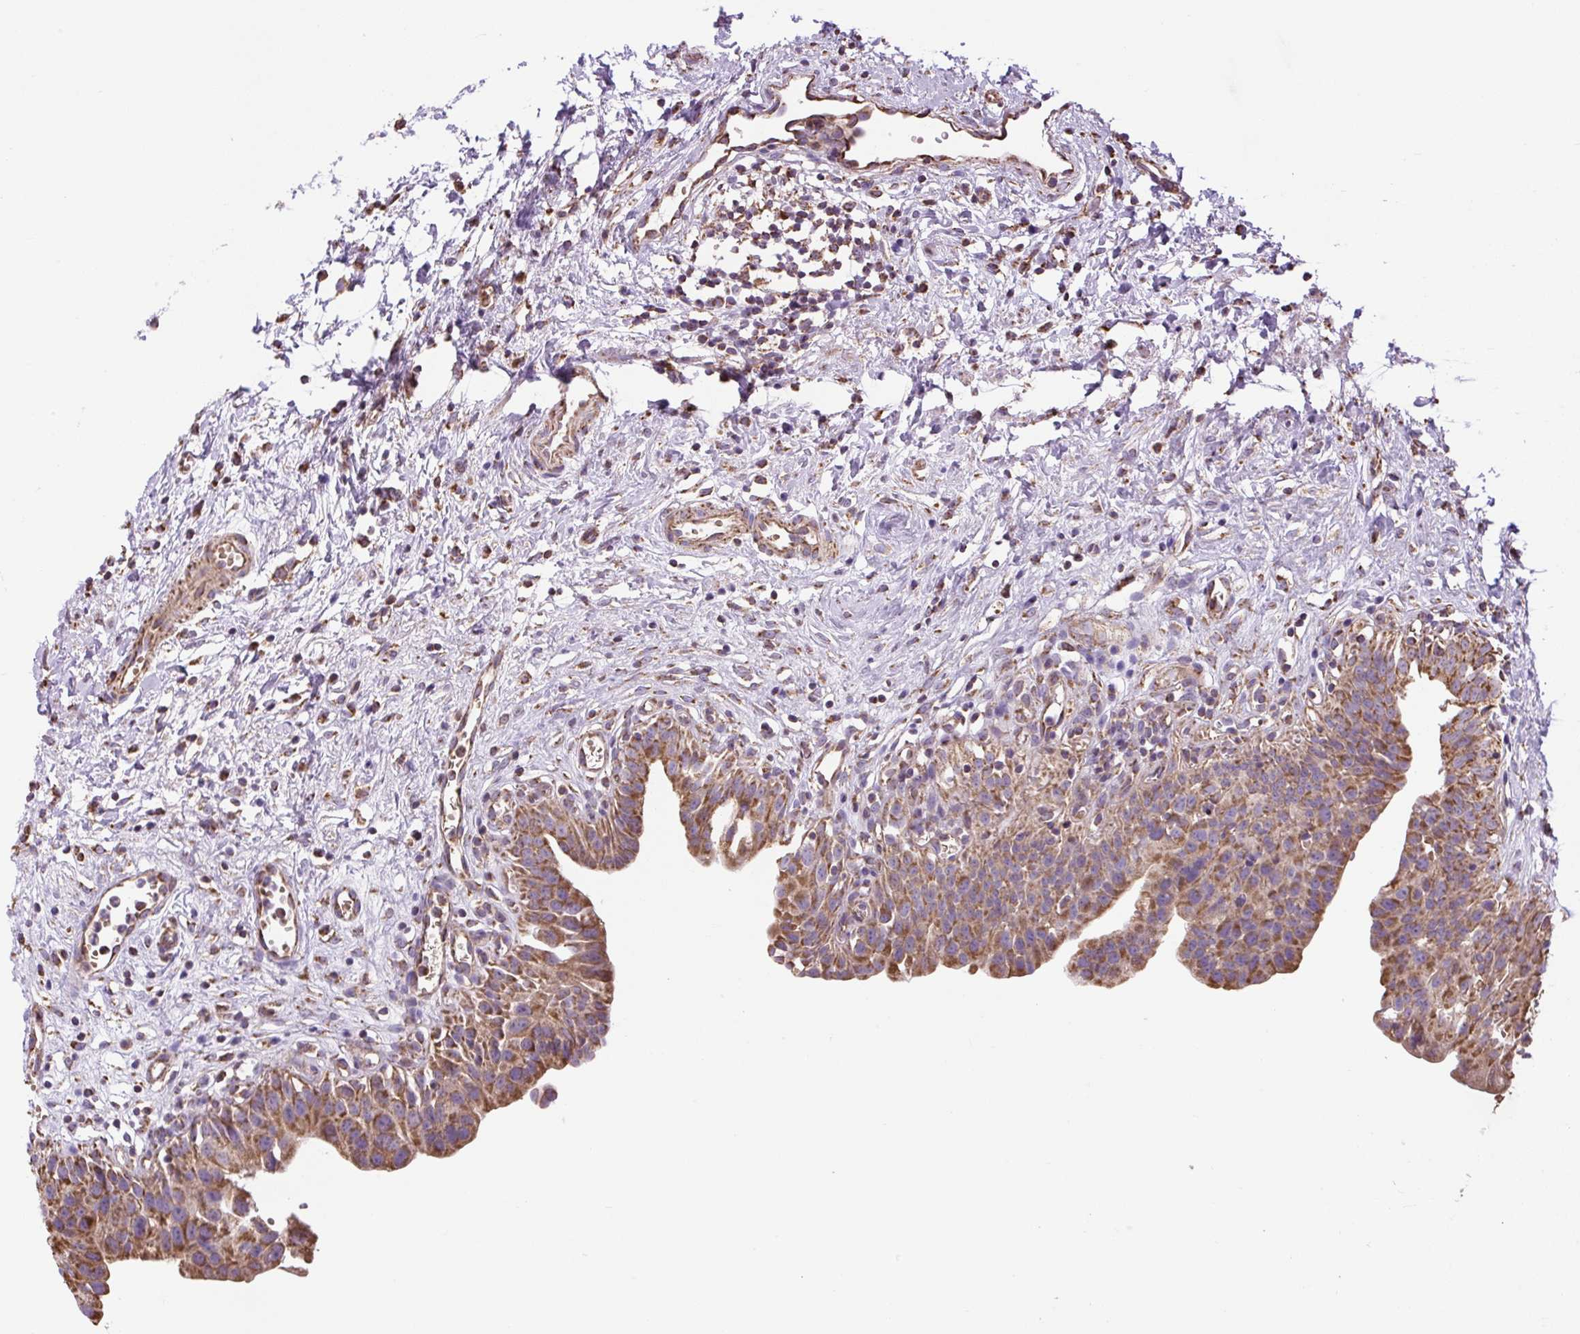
{"staining": {"intensity": "strong", "quantity": ">75%", "location": "cytoplasmic/membranous"}, "tissue": "urinary bladder", "cell_type": "Urothelial cells", "image_type": "normal", "snomed": [{"axis": "morphology", "description": "Normal tissue, NOS"}, {"axis": "topography", "description": "Urinary bladder"}], "caption": "High-magnification brightfield microscopy of benign urinary bladder stained with DAB (brown) and counterstained with hematoxylin (blue). urothelial cells exhibit strong cytoplasmic/membranous expression is seen in about>75% of cells. The staining is performed using DAB (3,3'-diaminobenzidine) brown chromogen to label protein expression. The nuclei are counter-stained blue using hematoxylin.", "gene": "PLCG1", "patient": {"sex": "male", "age": 51}}